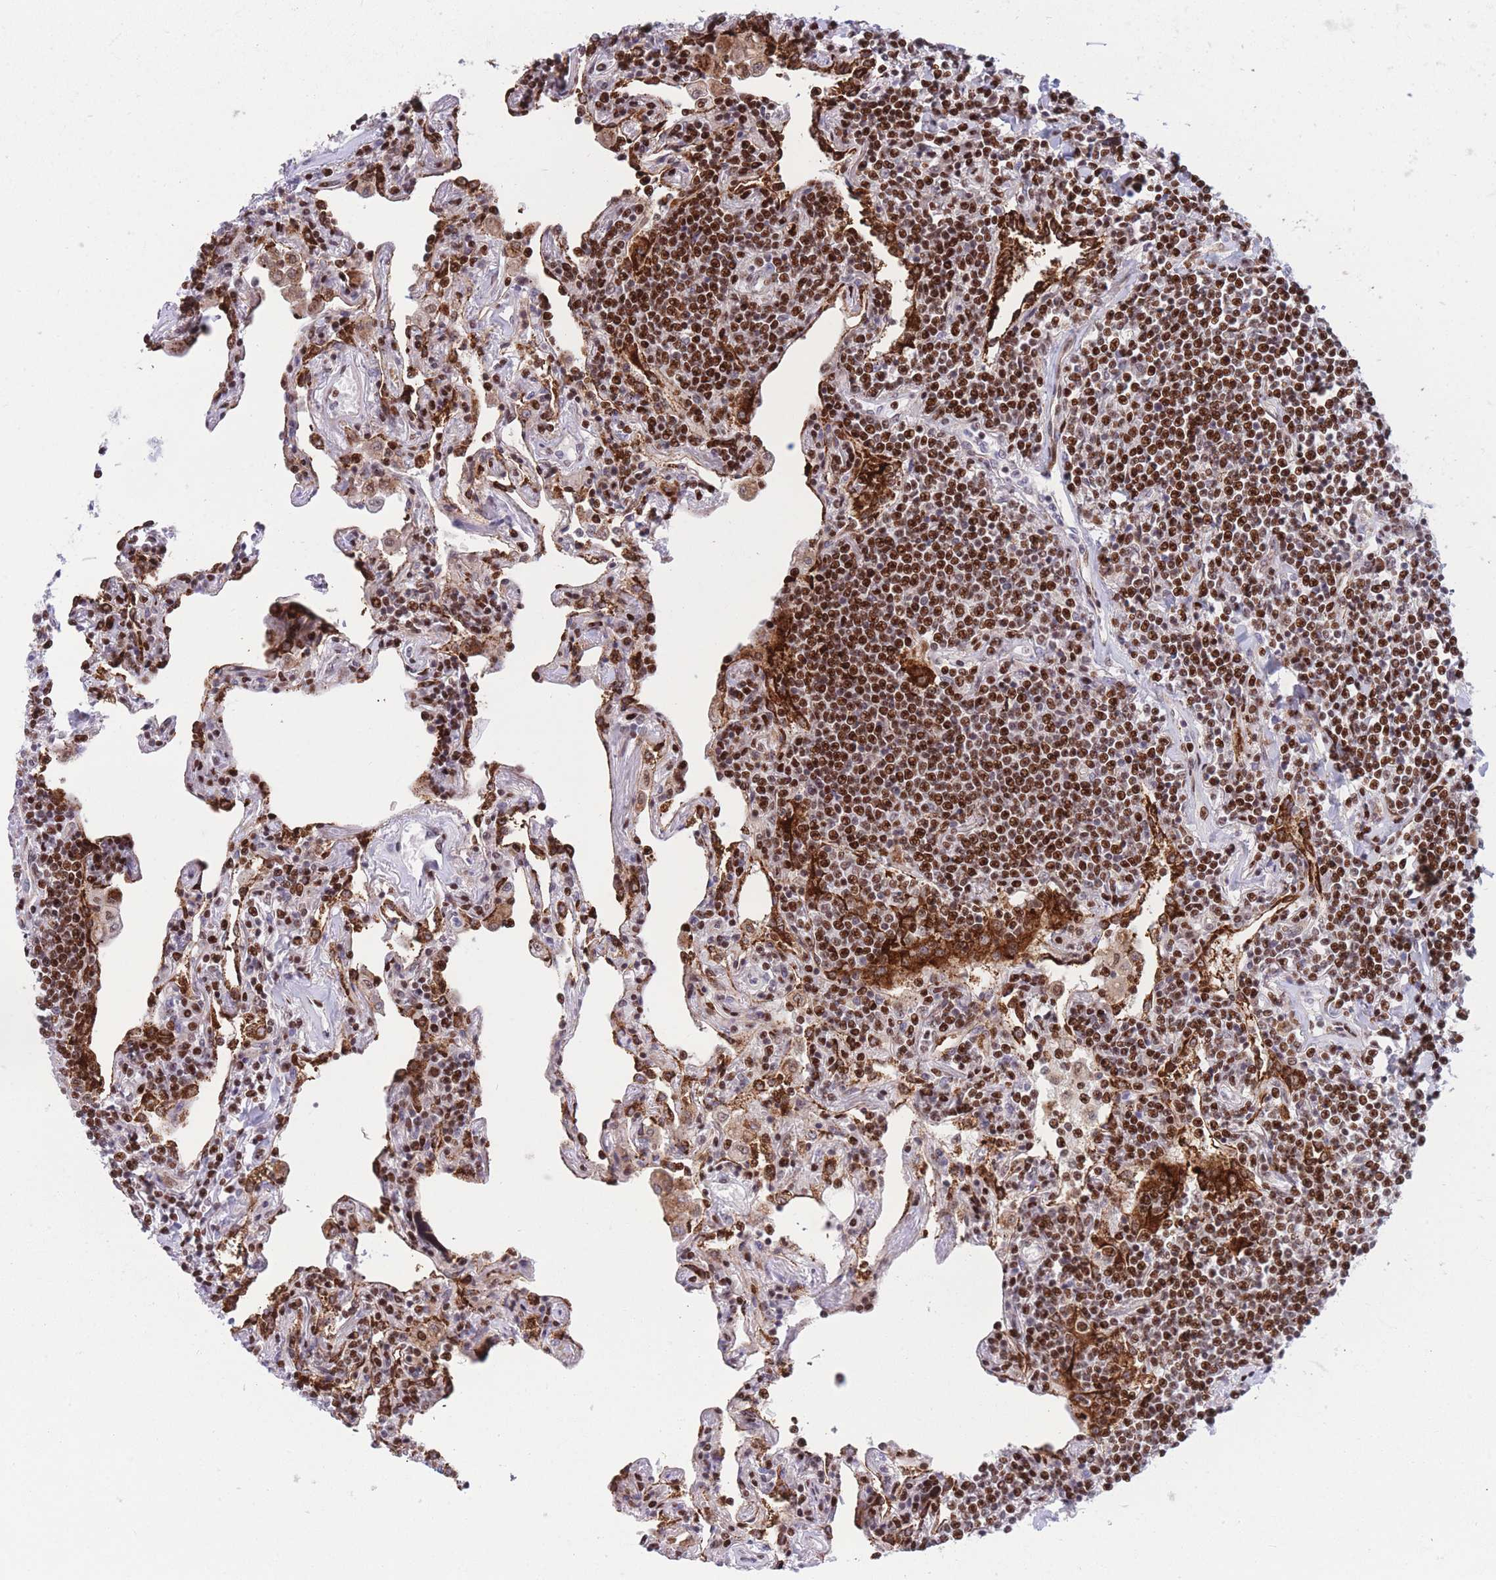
{"staining": {"intensity": "strong", "quantity": ">75%", "location": "nuclear"}, "tissue": "lymphoma", "cell_type": "Tumor cells", "image_type": "cancer", "snomed": [{"axis": "morphology", "description": "Malignant lymphoma, non-Hodgkin's type, Low grade"}, {"axis": "topography", "description": "Lung"}], "caption": "Protein staining exhibits strong nuclear staining in about >75% of tumor cells in low-grade malignant lymphoma, non-Hodgkin's type.", "gene": "DNAJC3", "patient": {"sex": "female", "age": 71}}